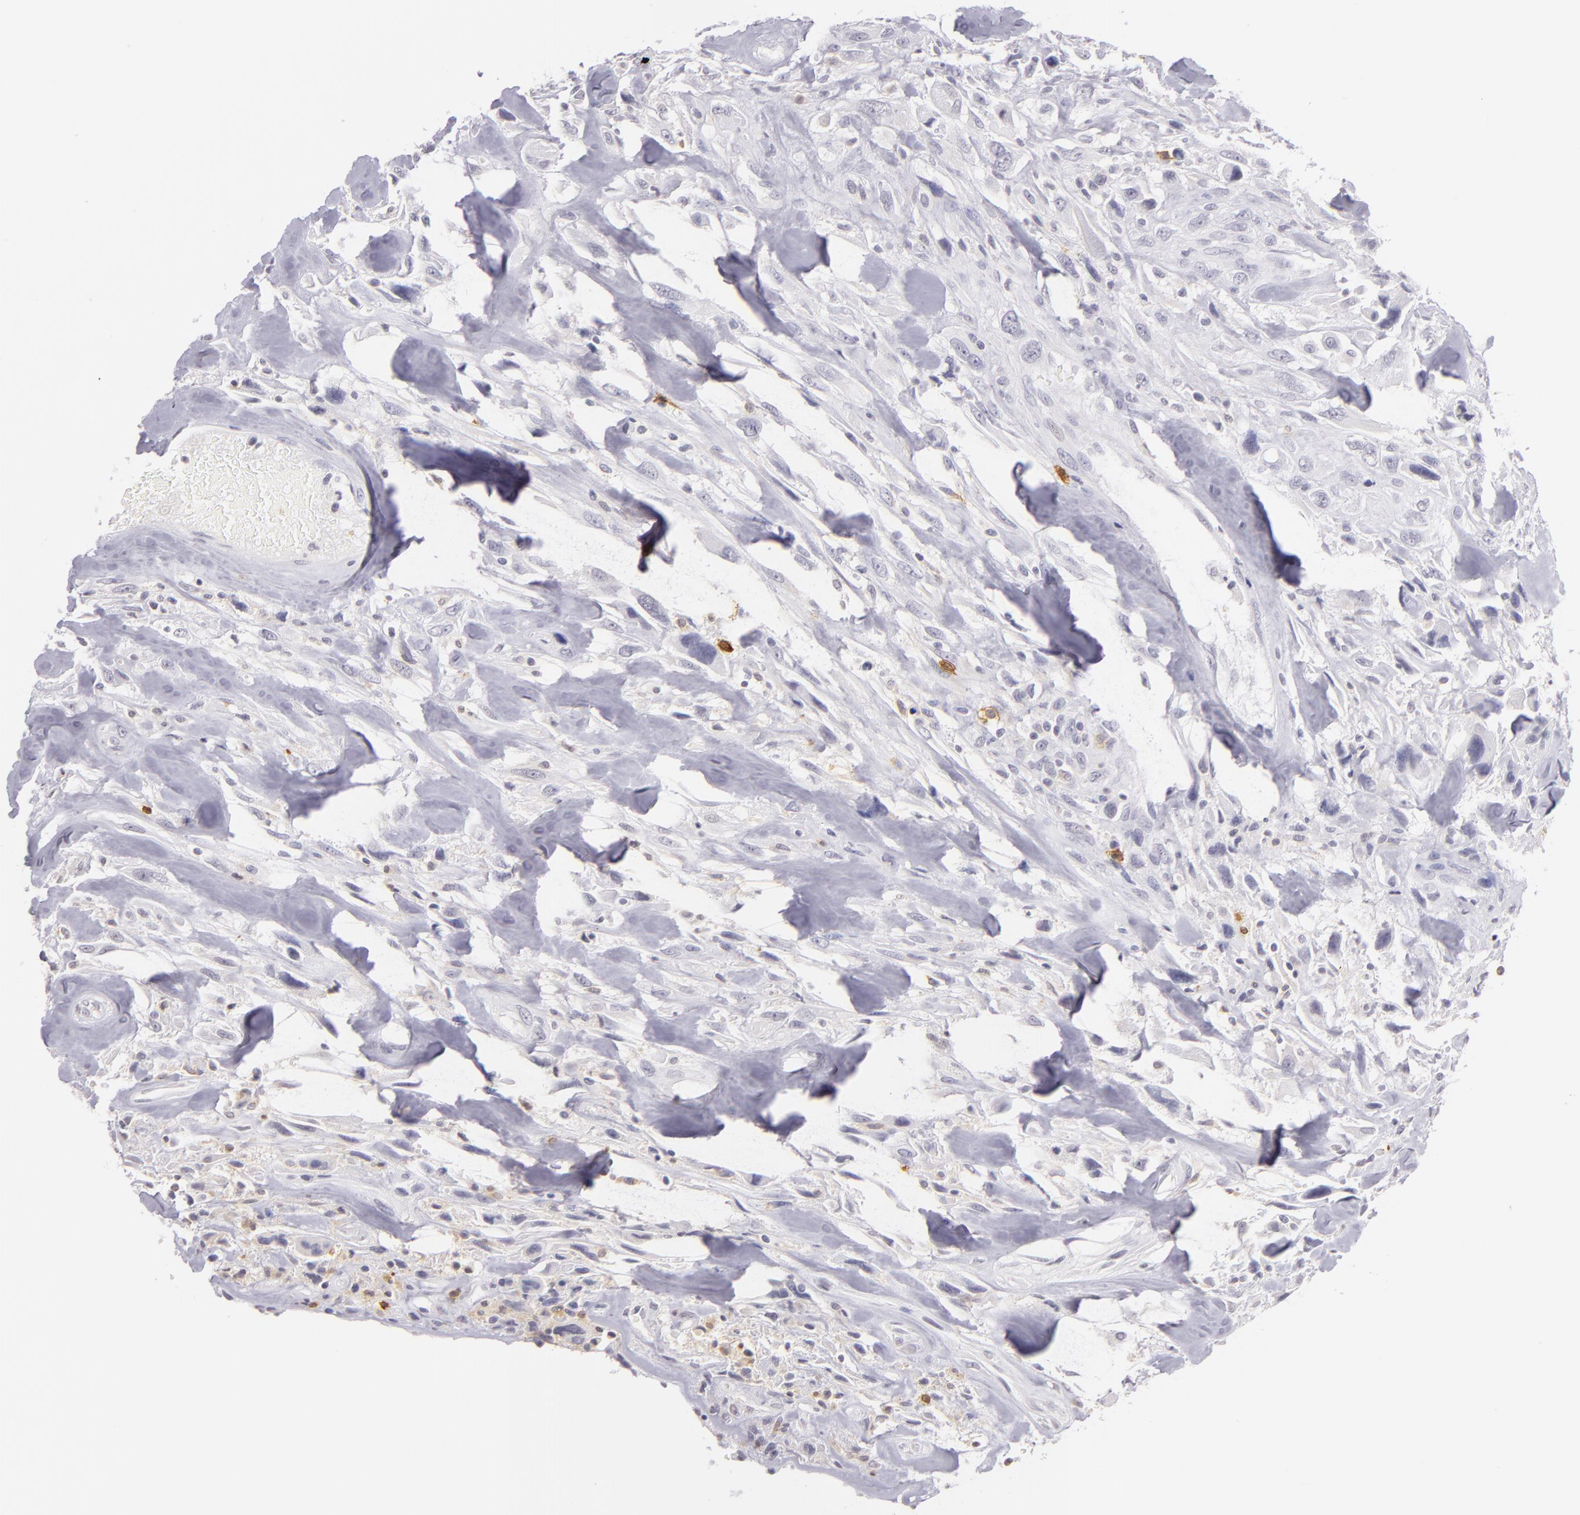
{"staining": {"intensity": "negative", "quantity": "none", "location": "none"}, "tissue": "breast cancer", "cell_type": "Tumor cells", "image_type": "cancer", "snomed": [{"axis": "morphology", "description": "Neoplasm, malignant, NOS"}, {"axis": "topography", "description": "Breast"}], "caption": "Immunohistochemistry of human breast cancer (neoplasm (malignant)) demonstrates no positivity in tumor cells.", "gene": "IL2RA", "patient": {"sex": "female", "age": 50}}